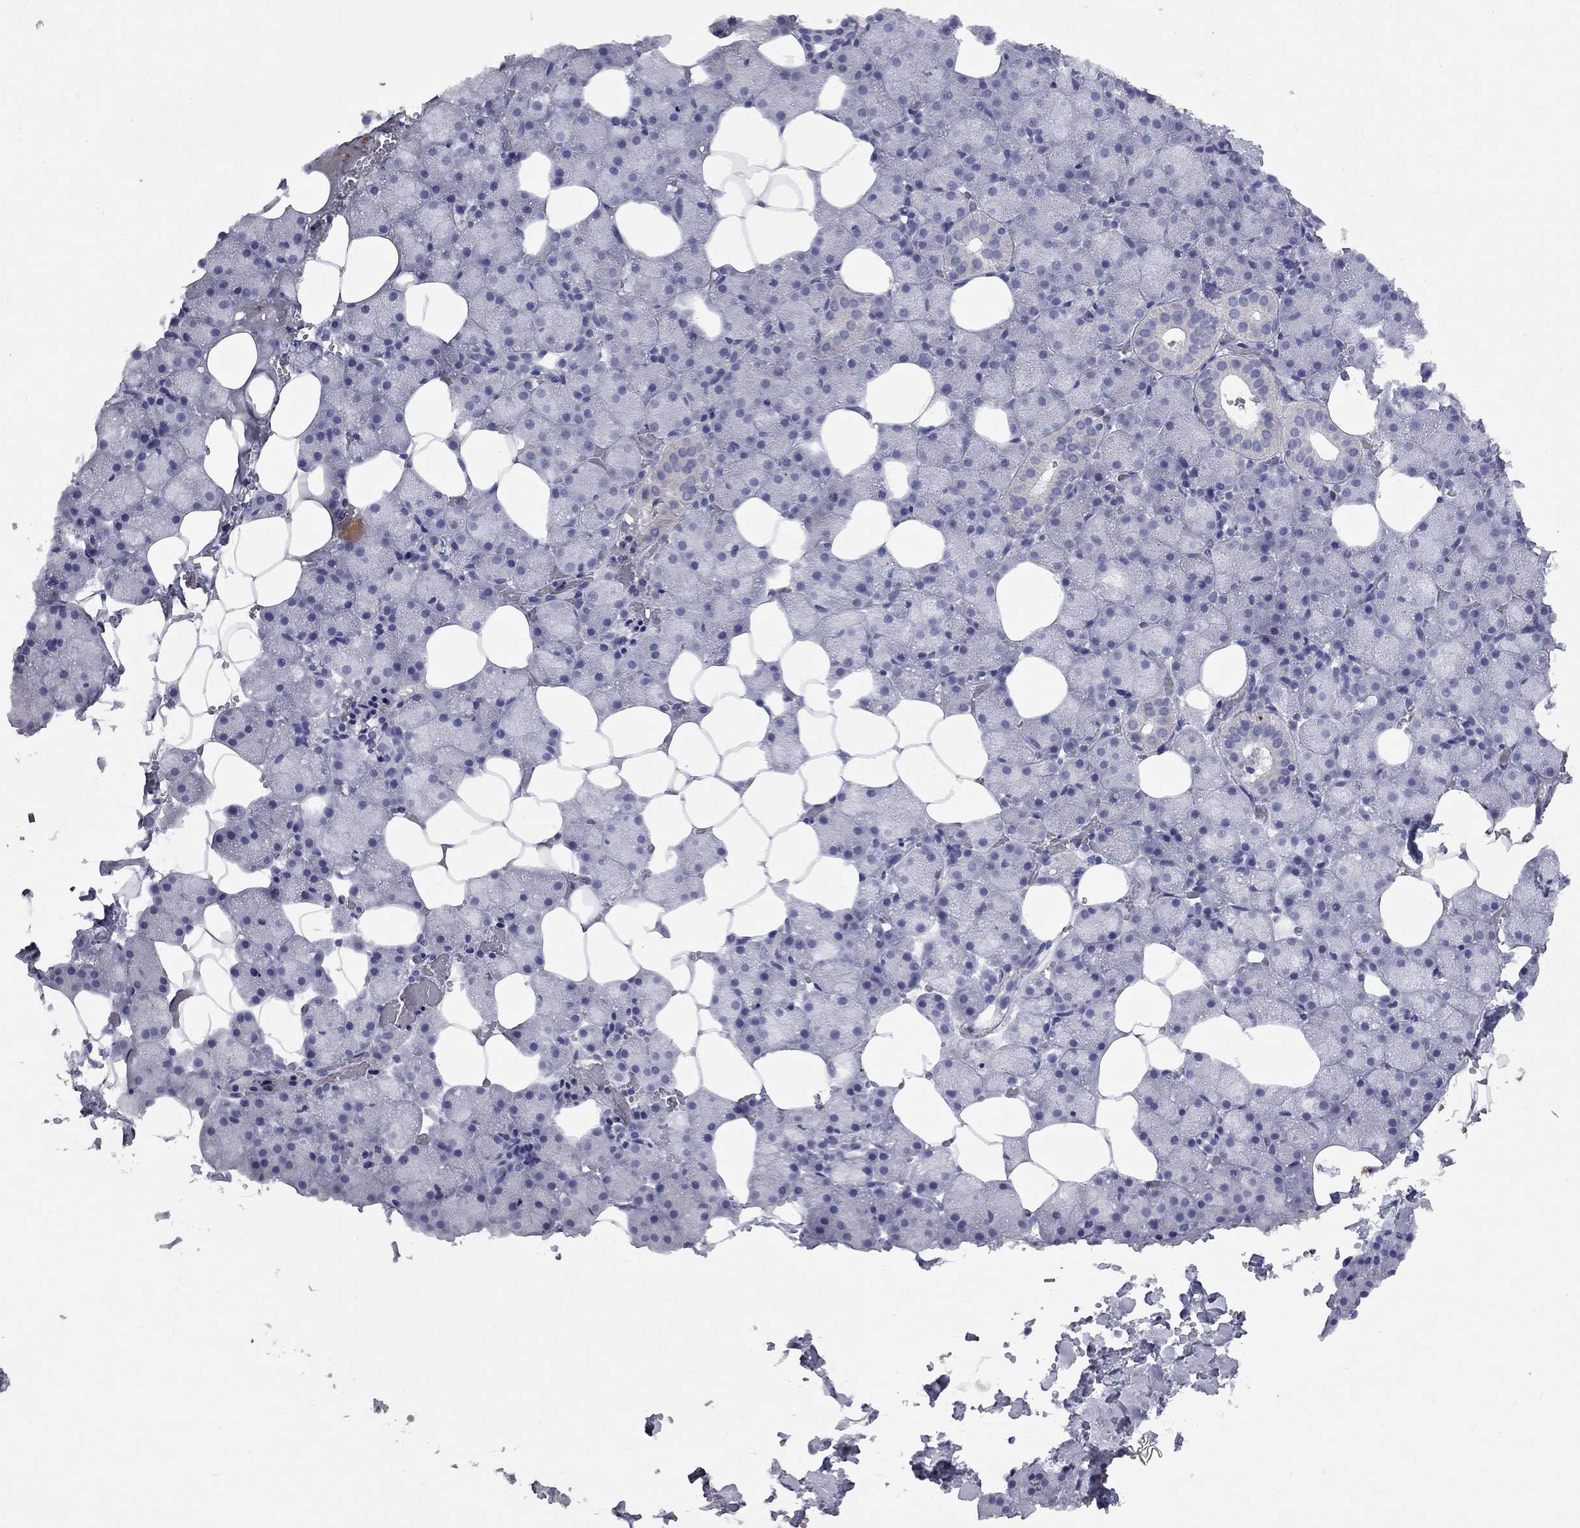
{"staining": {"intensity": "negative", "quantity": "none", "location": "none"}, "tissue": "salivary gland", "cell_type": "Glandular cells", "image_type": "normal", "snomed": [{"axis": "morphology", "description": "Normal tissue, NOS"}, {"axis": "topography", "description": "Salivary gland"}], "caption": "This is an immunohistochemistry histopathology image of normal salivary gland. There is no expression in glandular cells.", "gene": "ABCB4", "patient": {"sex": "male", "age": 38}}